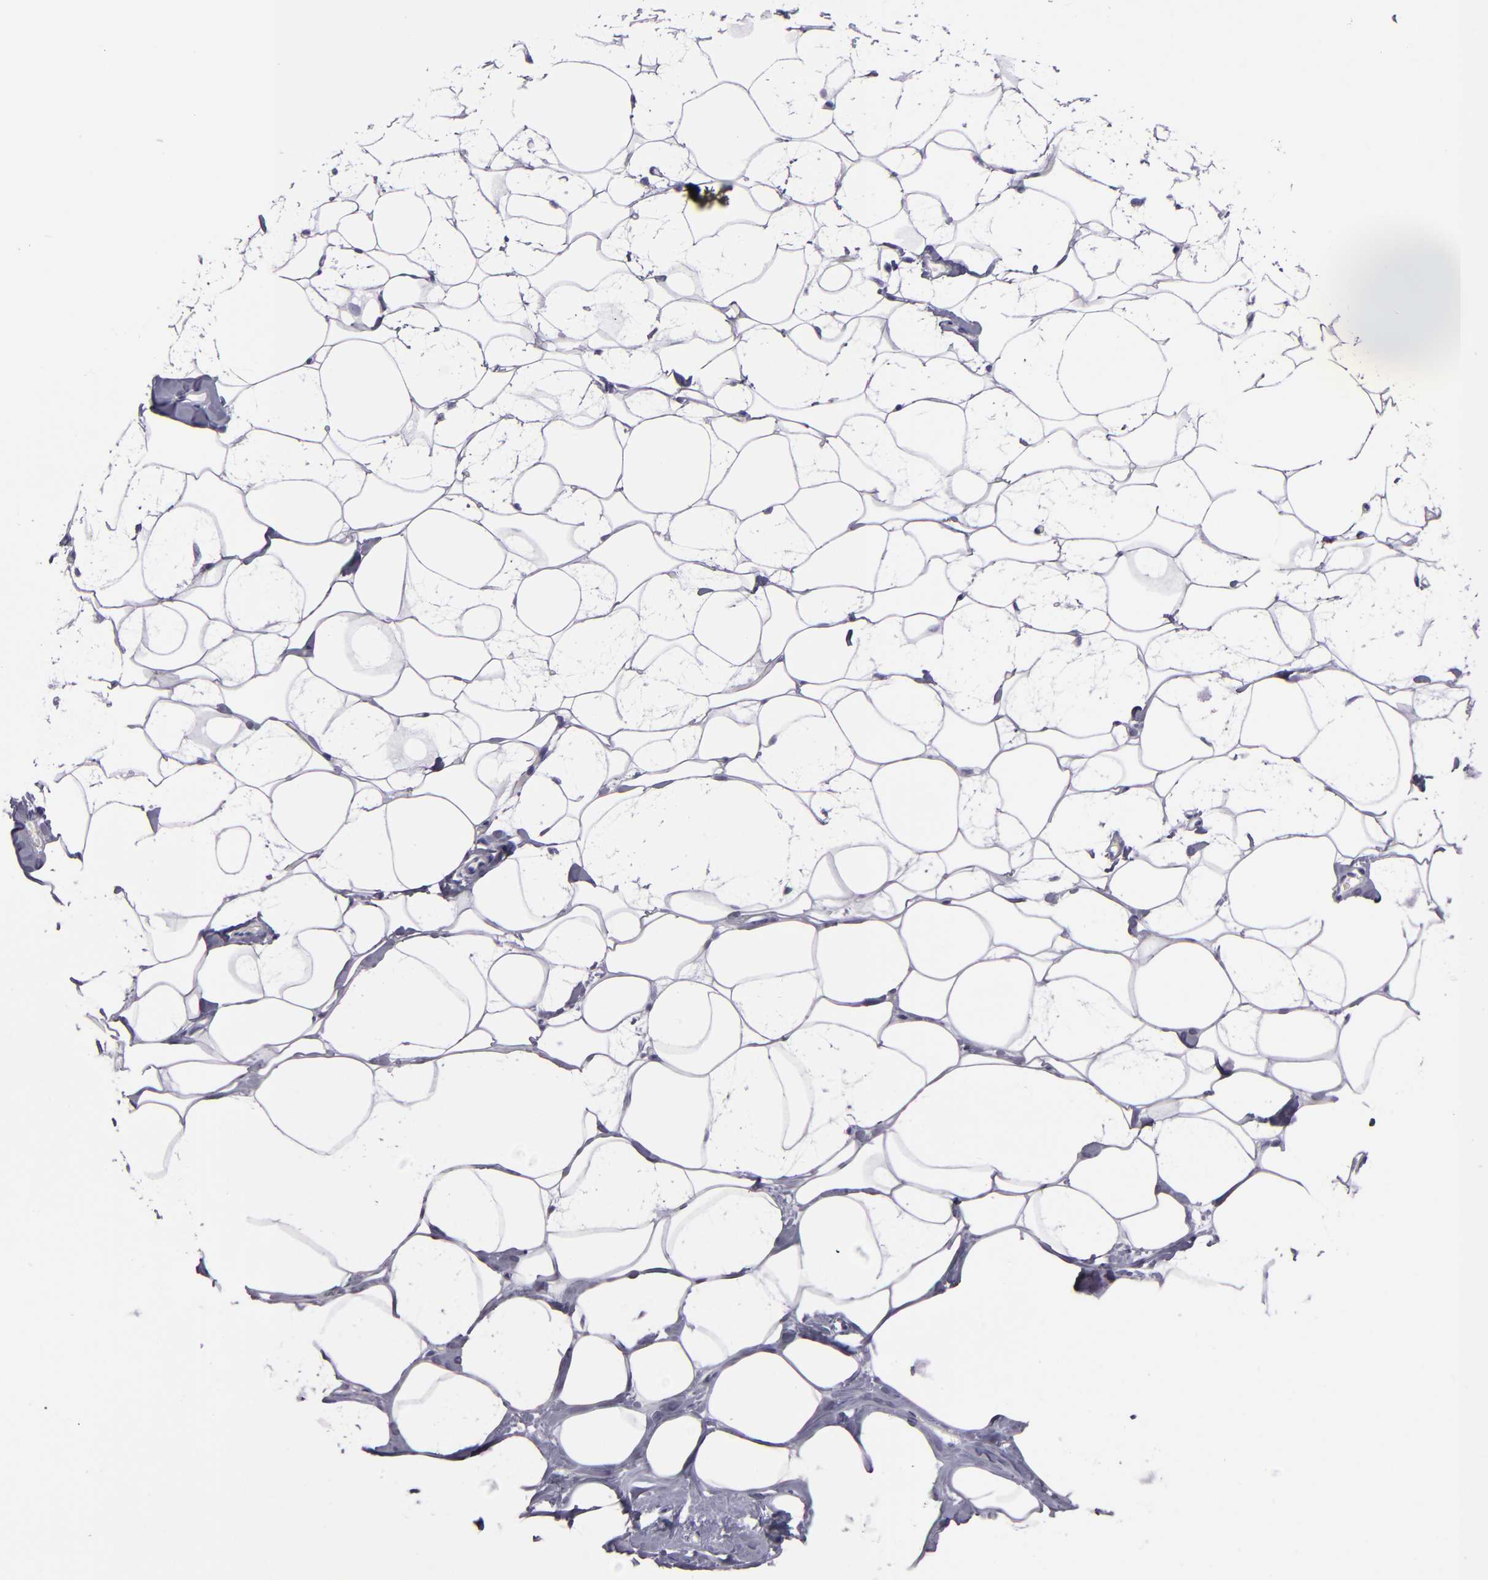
{"staining": {"intensity": "negative", "quantity": "none", "location": "none"}, "tissue": "breast", "cell_type": "Adipocytes", "image_type": "normal", "snomed": [{"axis": "morphology", "description": "Normal tissue, NOS"}, {"axis": "morphology", "description": "Fibrosis, NOS"}, {"axis": "topography", "description": "Breast"}], "caption": "This is a histopathology image of IHC staining of benign breast, which shows no positivity in adipocytes. (DAB IHC, high magnification).", "gene": "CR2", "patient": {"sex": "female", "age": 39}}